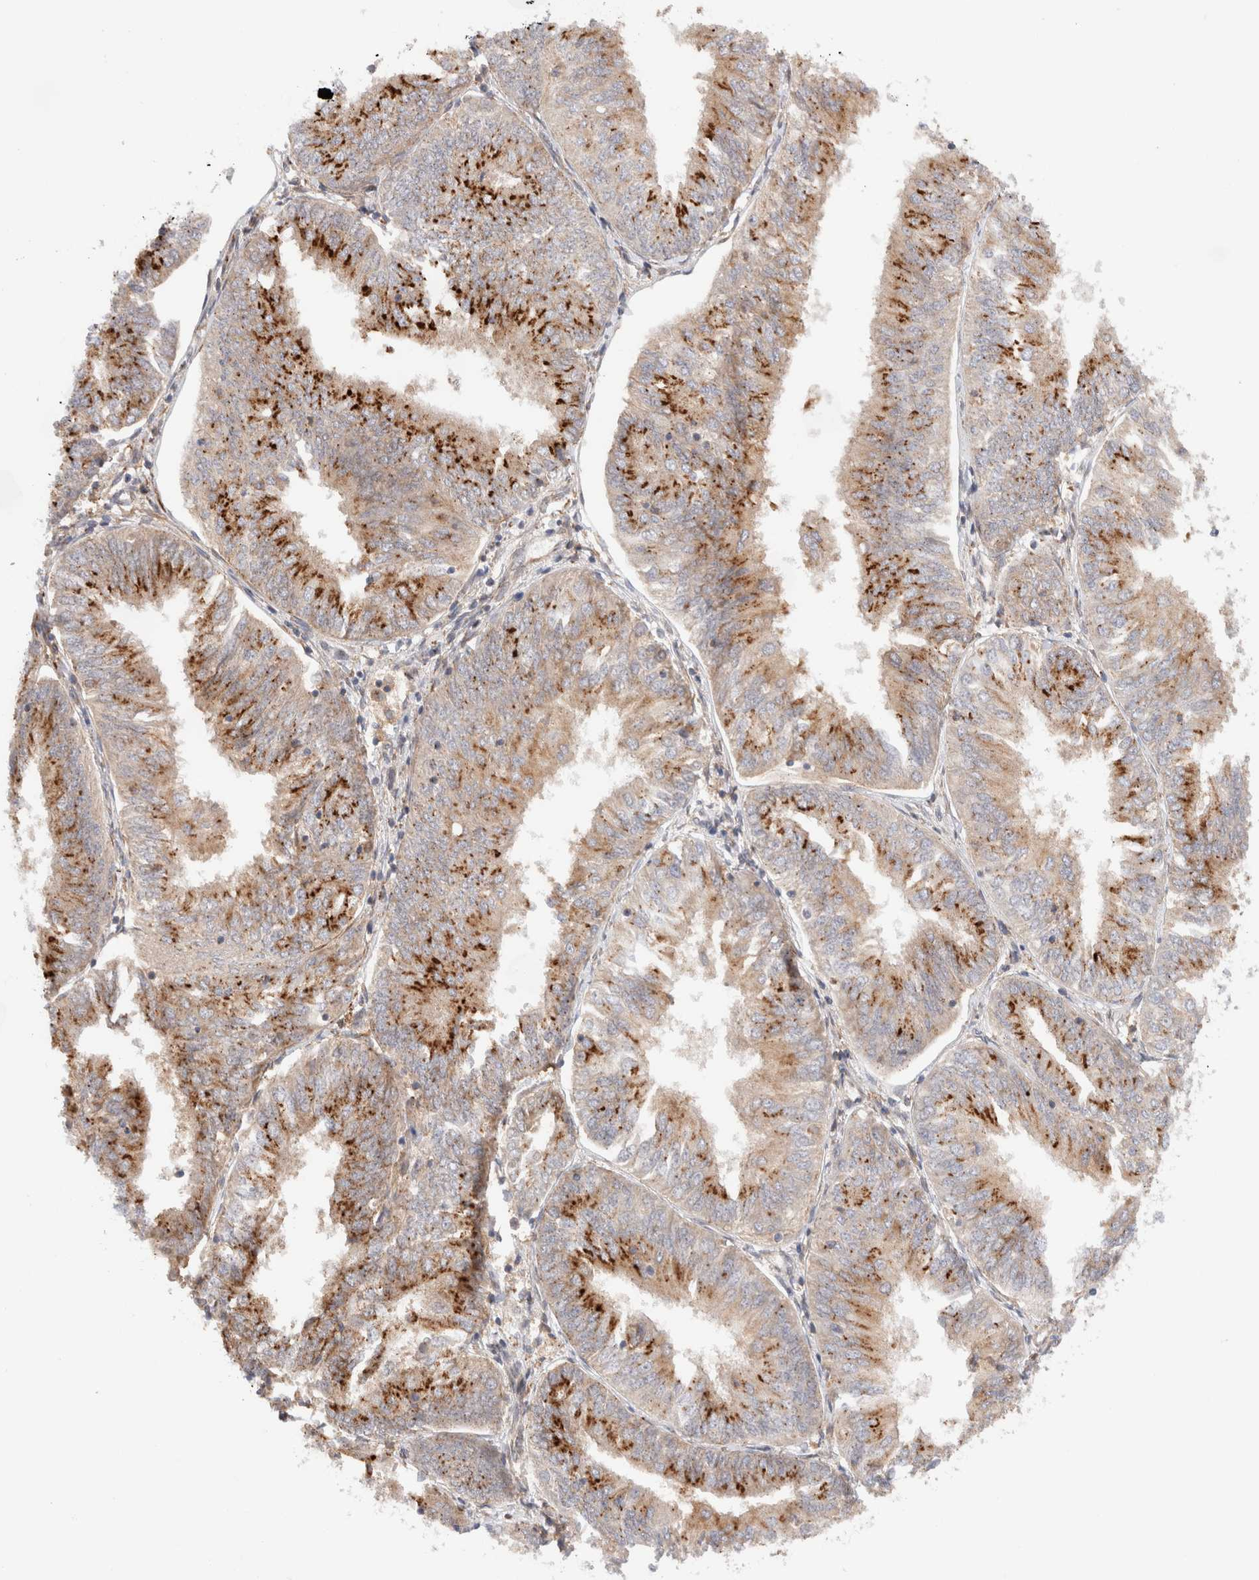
{"staining": {"intensity": "strong", "quantity": ">75%", "location": "cytoplasmic/membranous"}, "tissue": "endometrial cancer", "cell_type": "Tumor cells", "image_type": "cancer", "snomed": [{"axis": "morphology", "description": "Adenocarcinoma, NOS"}, {"axis": "topography", "description": "Endometrium"}], "caption": "Protein expression analysis of human endometrial cancer (adenocarcinoma) reveals strong cytoplasmic/membranous staining in about >75% of tumor cells. (DAB IHC, brown staining for protein, blue staining for nuclei).", "gene": "GCN1", "patient": {"sex": "female", "age": 58}}